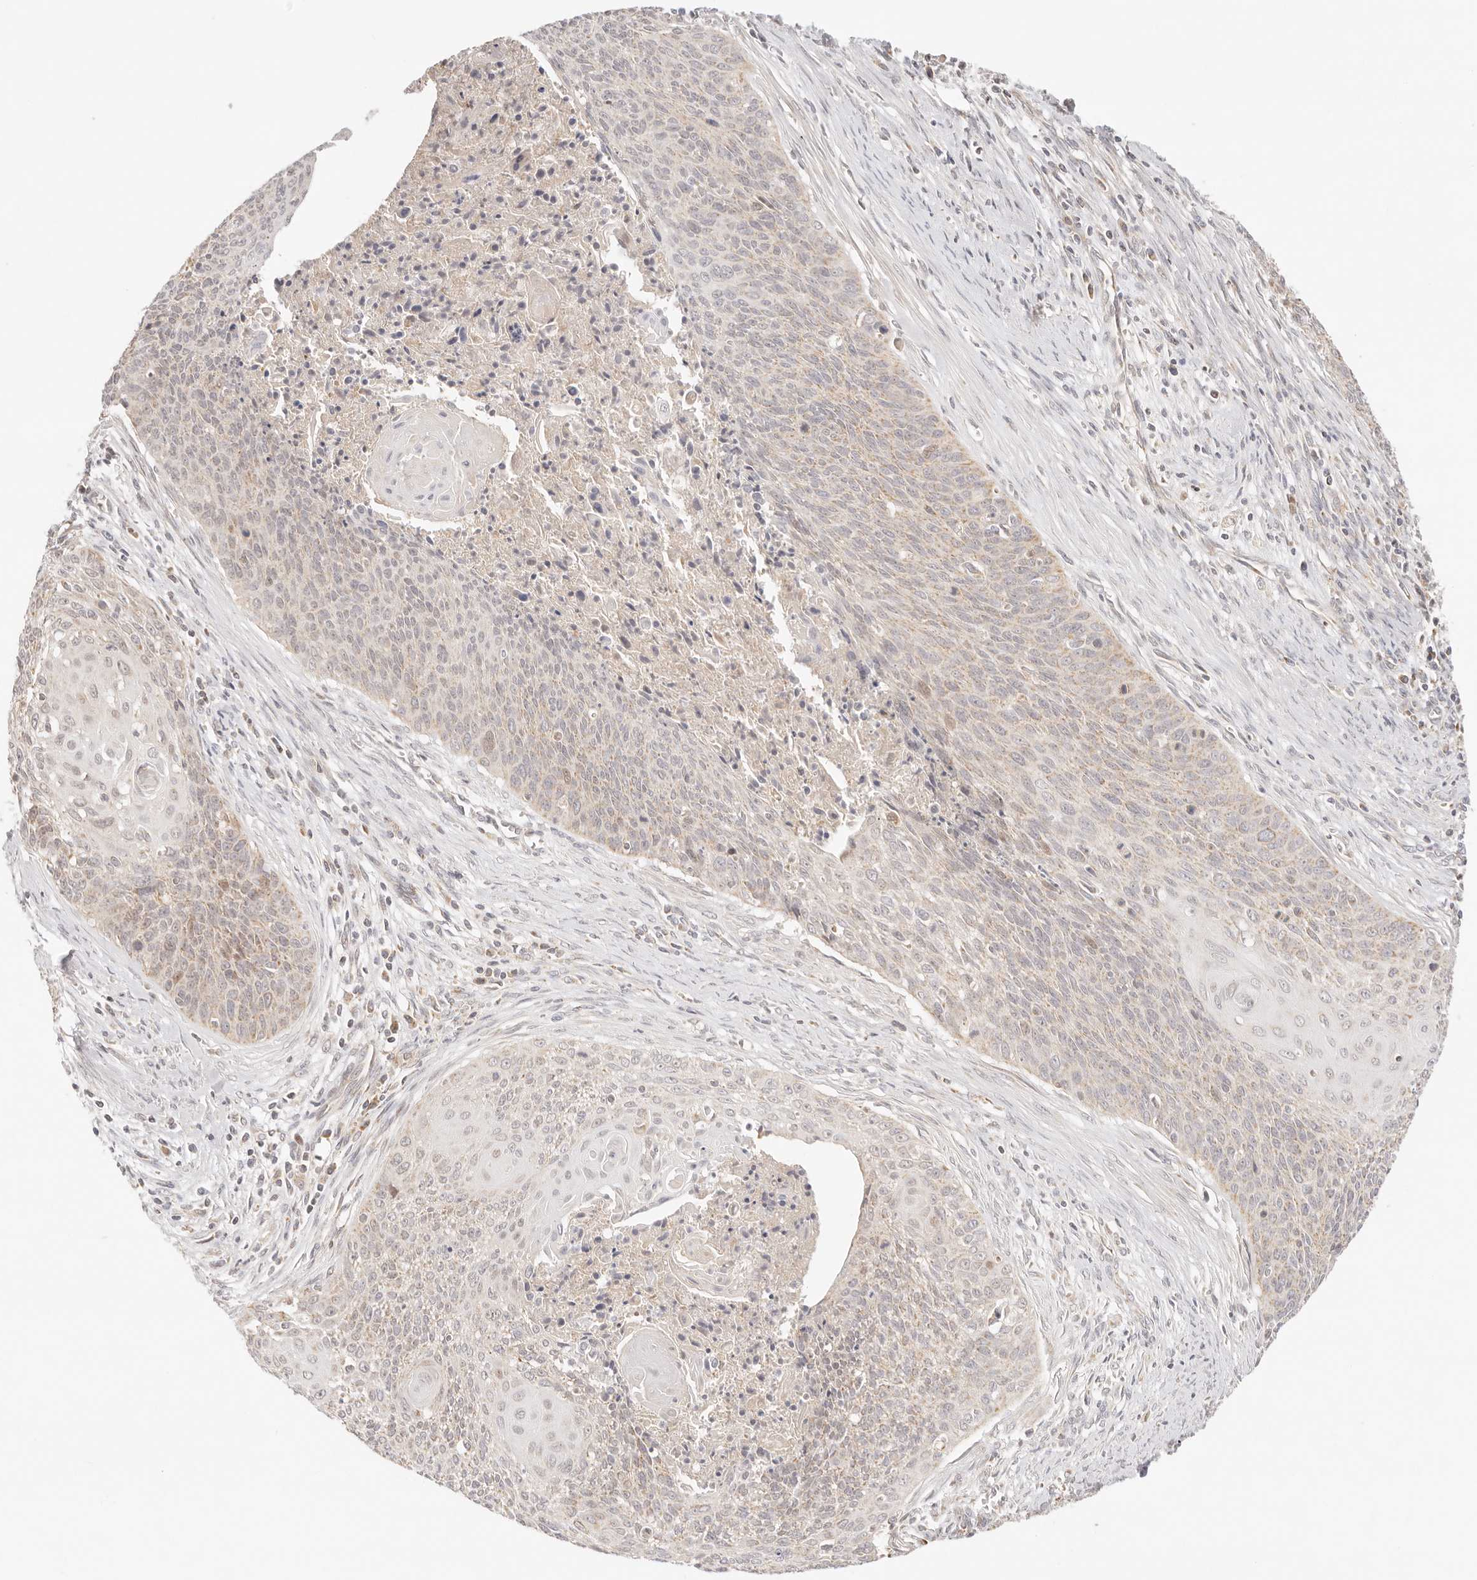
{"staining": {"intensity": "negative", "quantity": "none", "location": "none"}, "tissue": "cervical cancer", "cell_type": "Tumor cells", "image_type": "cancer", "snomed": [{"axis": "morphology", "description": "Squamous cell carcinoma, NOS"}, {"axis": "topography", "description": "Cervix"}], "caption": "Protein analysis of squamous cell carcinoma (cervical) shows no significant positivity in tumor cells. (DAB immunohistochemistry (IHC) with hematoxylin counter stain).", "gene": "COA6", "patient": {"sex": "female", "age": 55}}